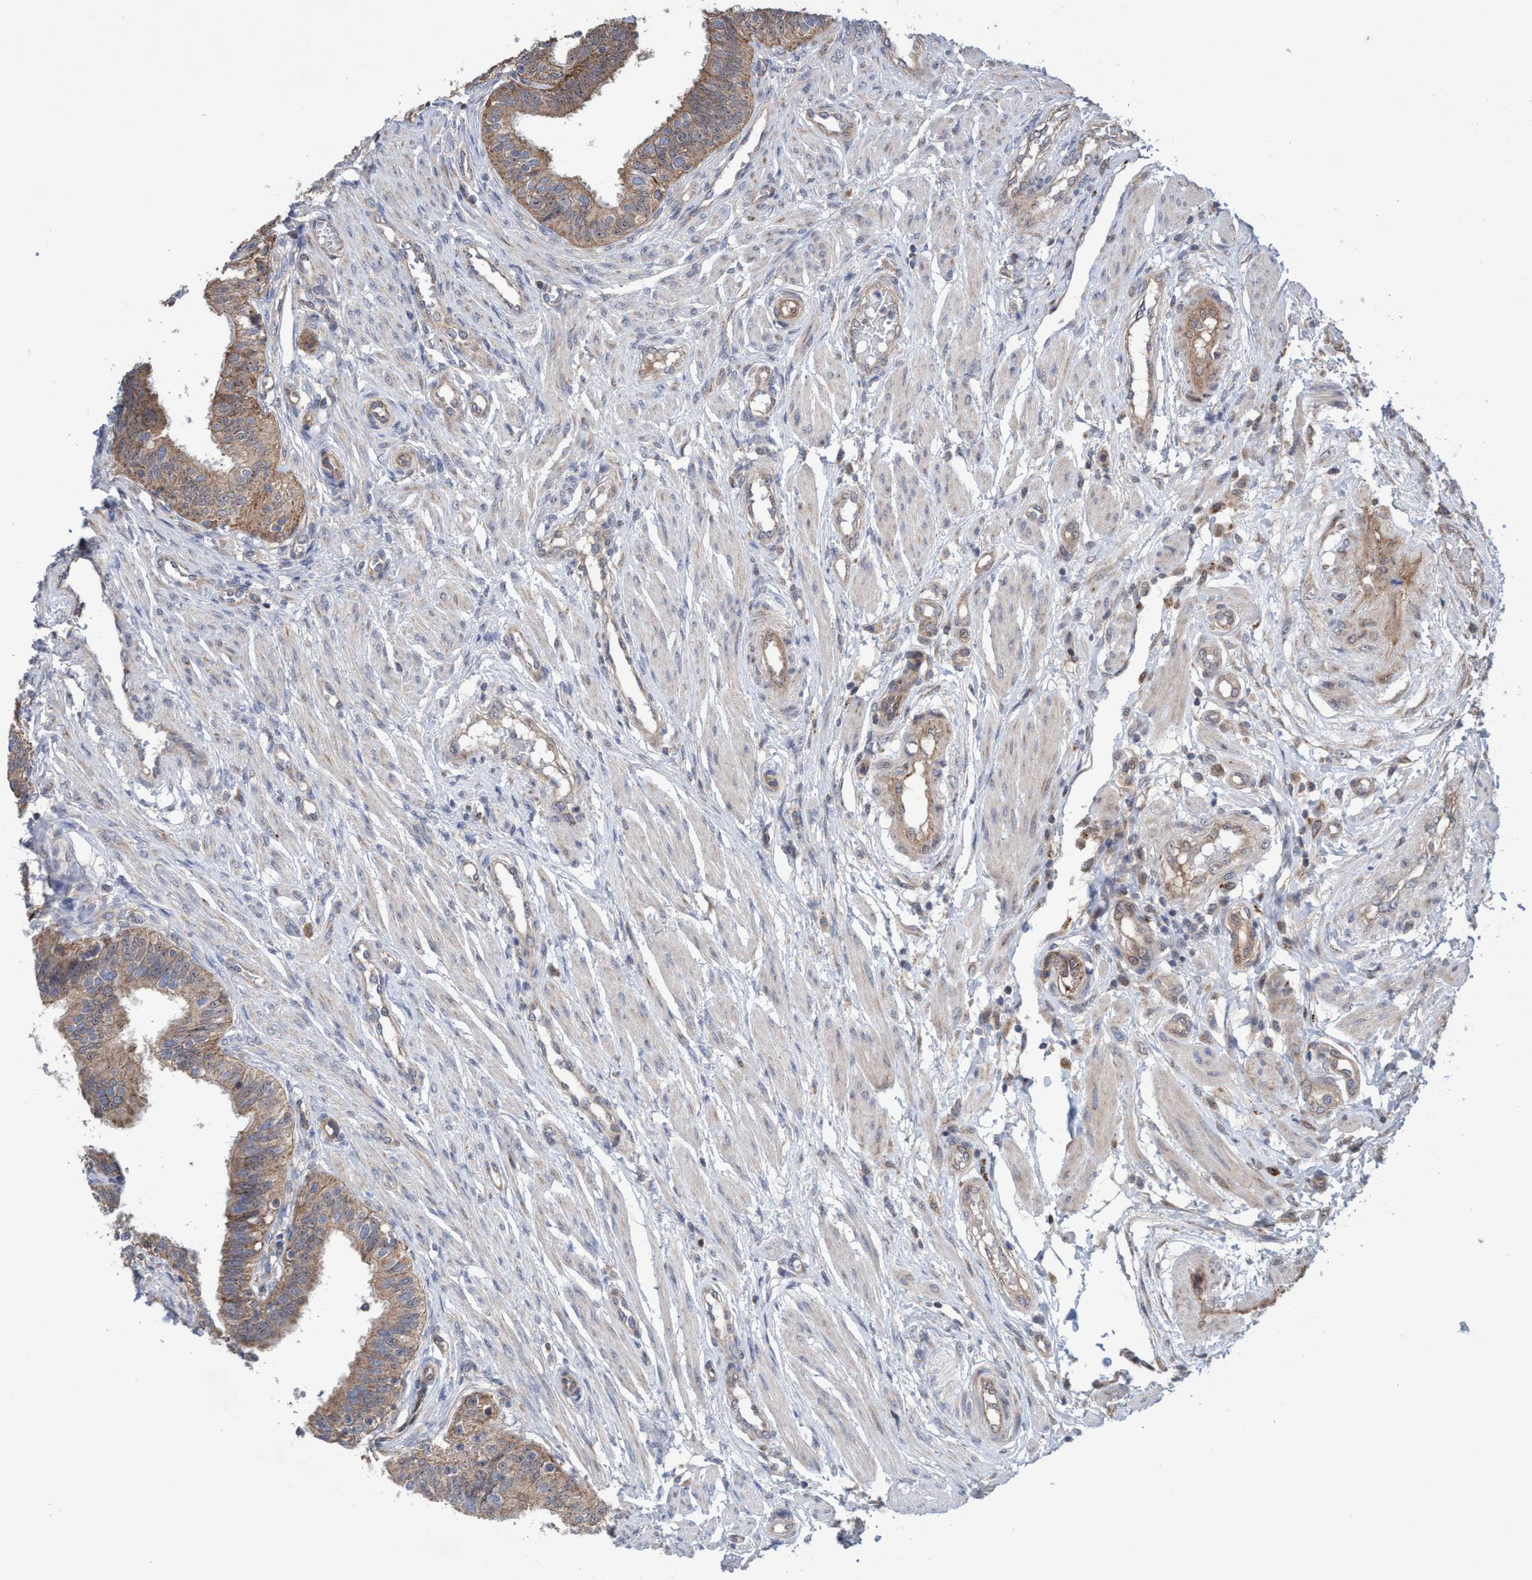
{"staining": {"intensity": "moderate", "quantity": ">75%", "location": "cytoplasmic/membranous,nuclear"}, "tissue": "fallopian tube", "cell_type": "Glandular cells", "image_type": "normal", "snomed": [{"axis": "morphology", "description": "Normal tissue, NOS"}, {"axis": "topography", "description": "Fallopian tube"}, {"axis": "topography", "description": "Placenta"}], "caption": "Protein staining demonstrates moderate cytoplasmic/membranous,nuclear positivity in approximately >75% of glandular cells in unremarkable fallopian tube.", "gene": "P2RY14", "patient": {"sex": "female", "age": 34}}